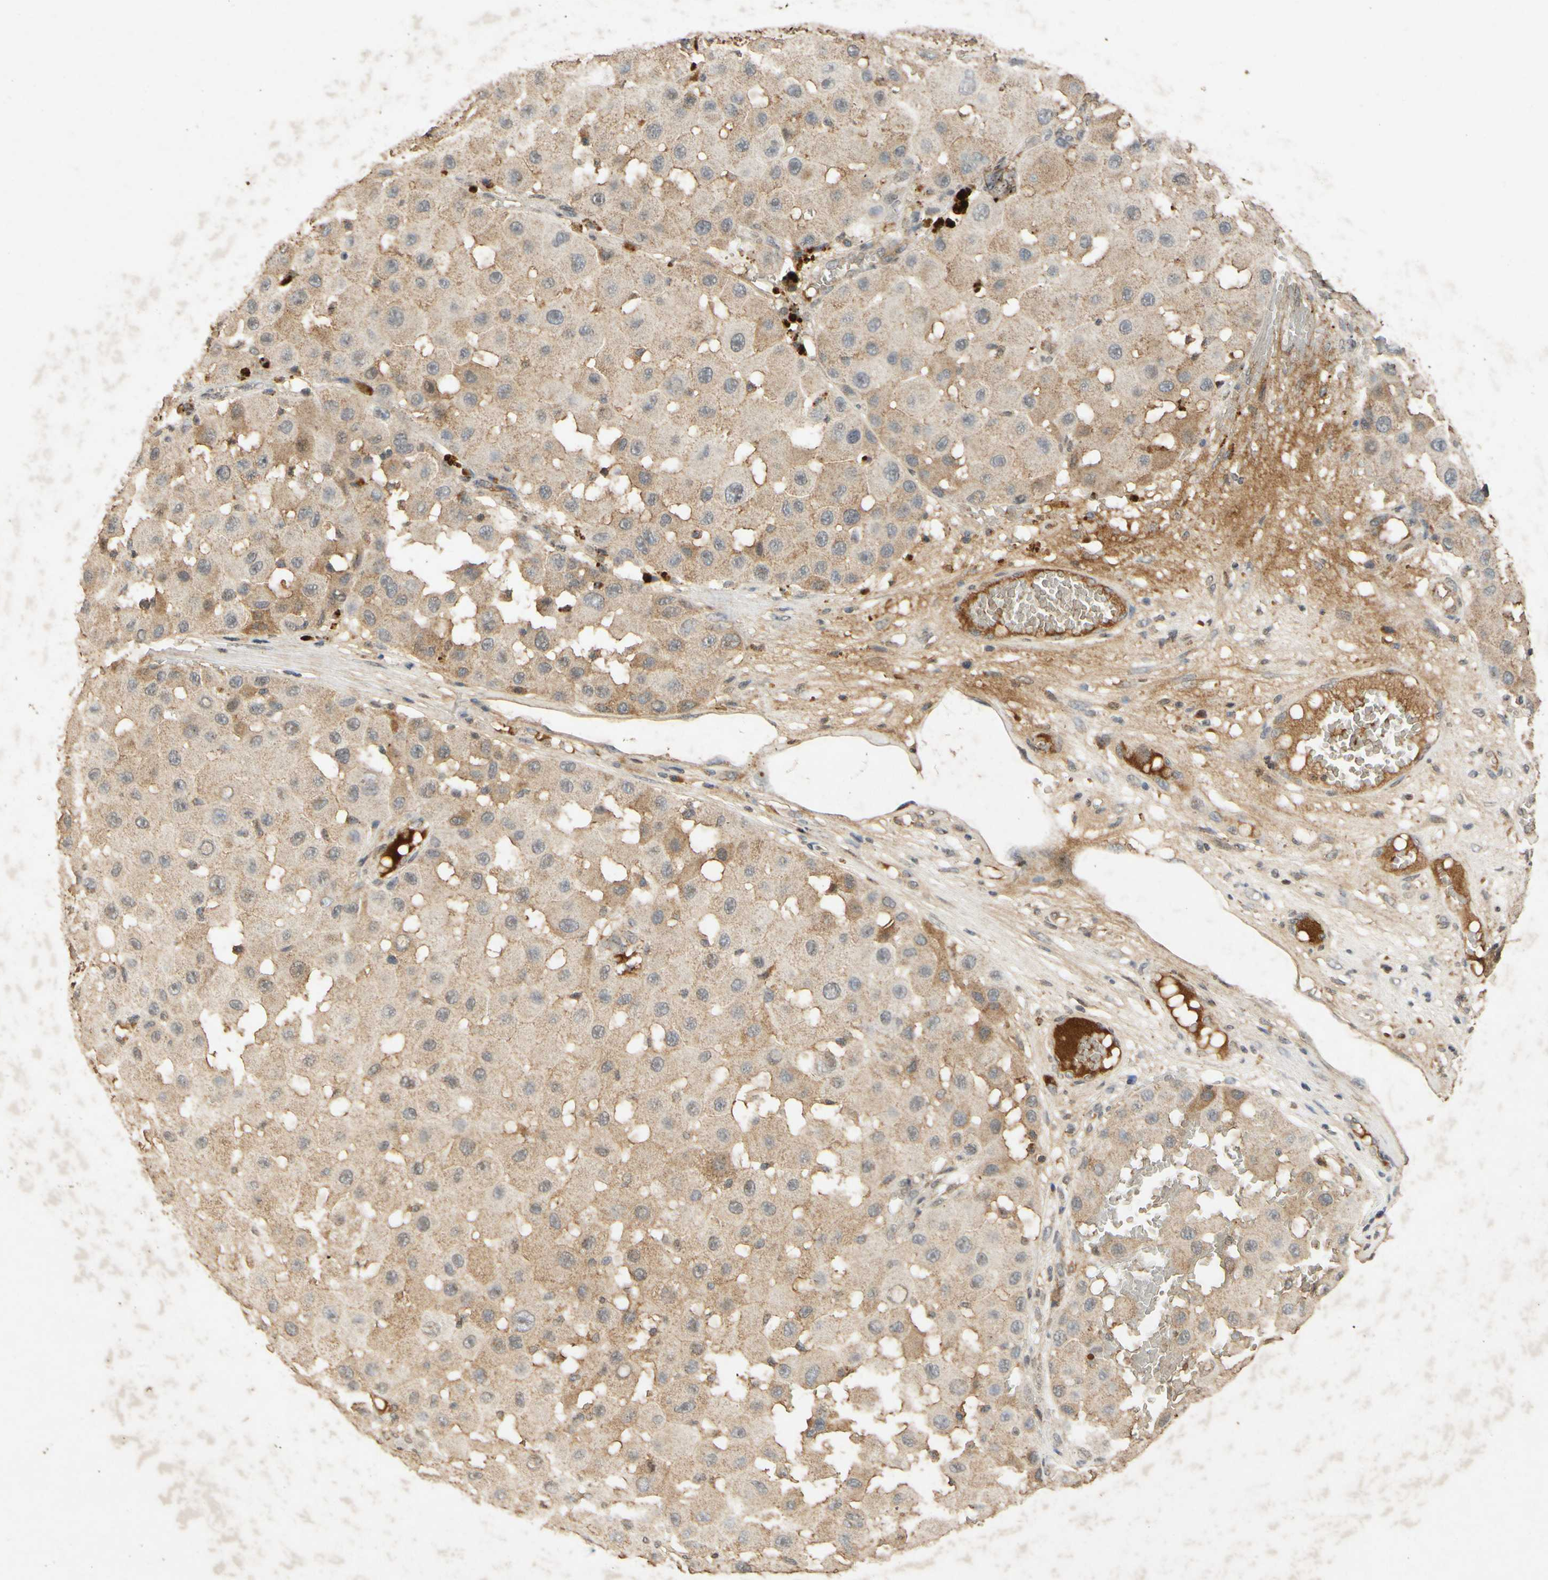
{"staining": {"intensity": "moderate", "quantity": ">75%", "location": "cytoplasmic/membranous"}, "tissue": "melanoma", "cell_type": "Tumor cells", "image_type": "cancer", "snomed": [{"axis": "morphology", "description": "Malignant melanoma, NOS"}, {"axis": "topography", "description": "Skin"}], "caption": "Malignant melanoma stained with a protein marker exhibits moderate staining in tumor cells.", "gene": "CP", "patient": {"sex": "female", "age": 81}}